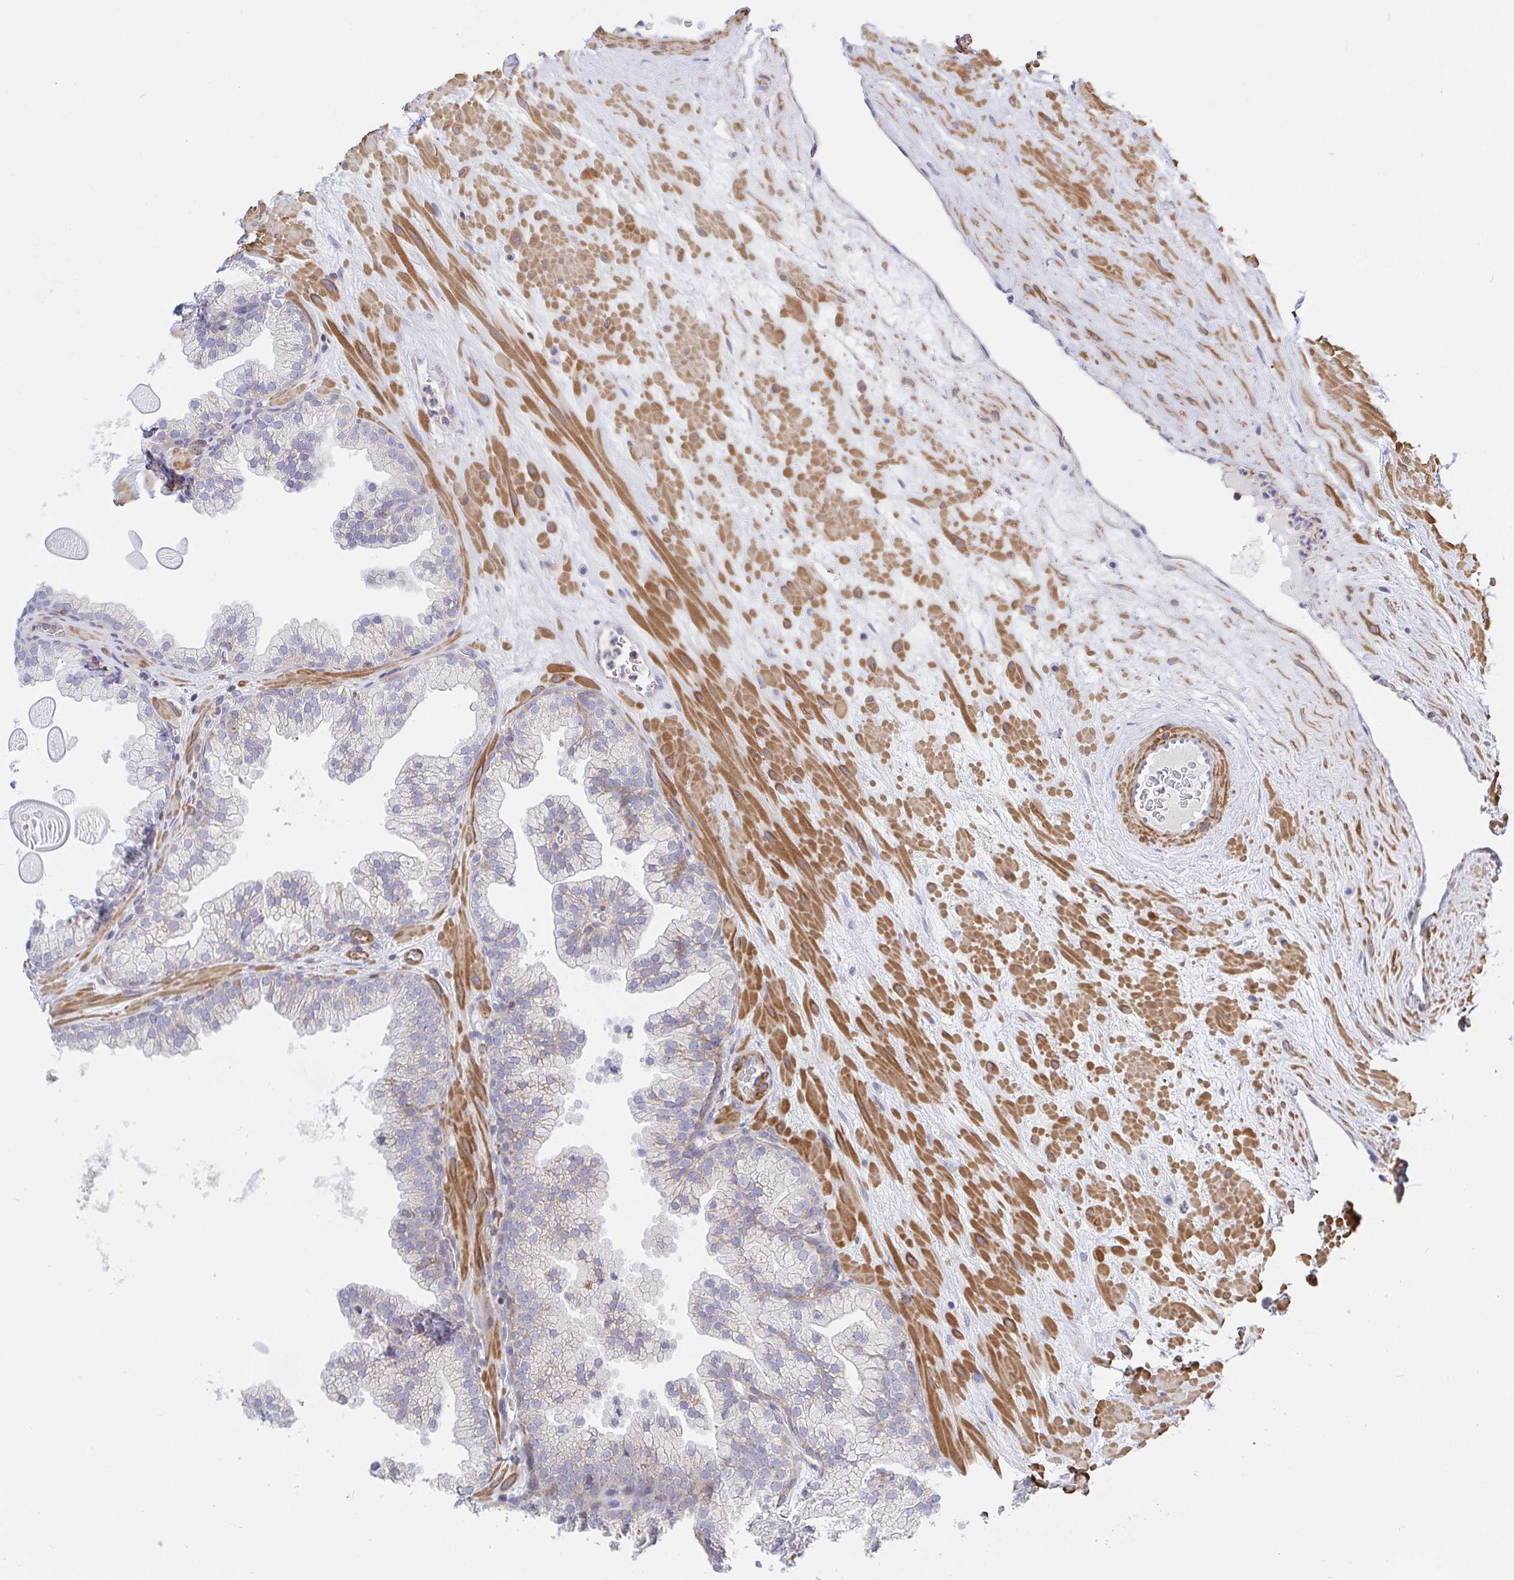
{"staining": {"intensity": "weak", "quantity": "25%-75%", "location": "cytoplasmic/membranous"}, "tissue": "prostate", "cell_type": "Glandular cells", "image_type": "normal", "snomed": [{"axis": "morphology", "description": "Normal tissue, NOS"}, {"axis": "topography", "description": "Prostate"}, {"axis": "topography", "description": "Peripheral nerve tissue"}], "caption": "About 25%-75% of glandular cells in normal prostate display weak cytoplasmic/membranous protein expression as visualized by brown immunohistochemical staining.", "gene": "FRMD3", "patient": {"sex": "male", "age": 61}}